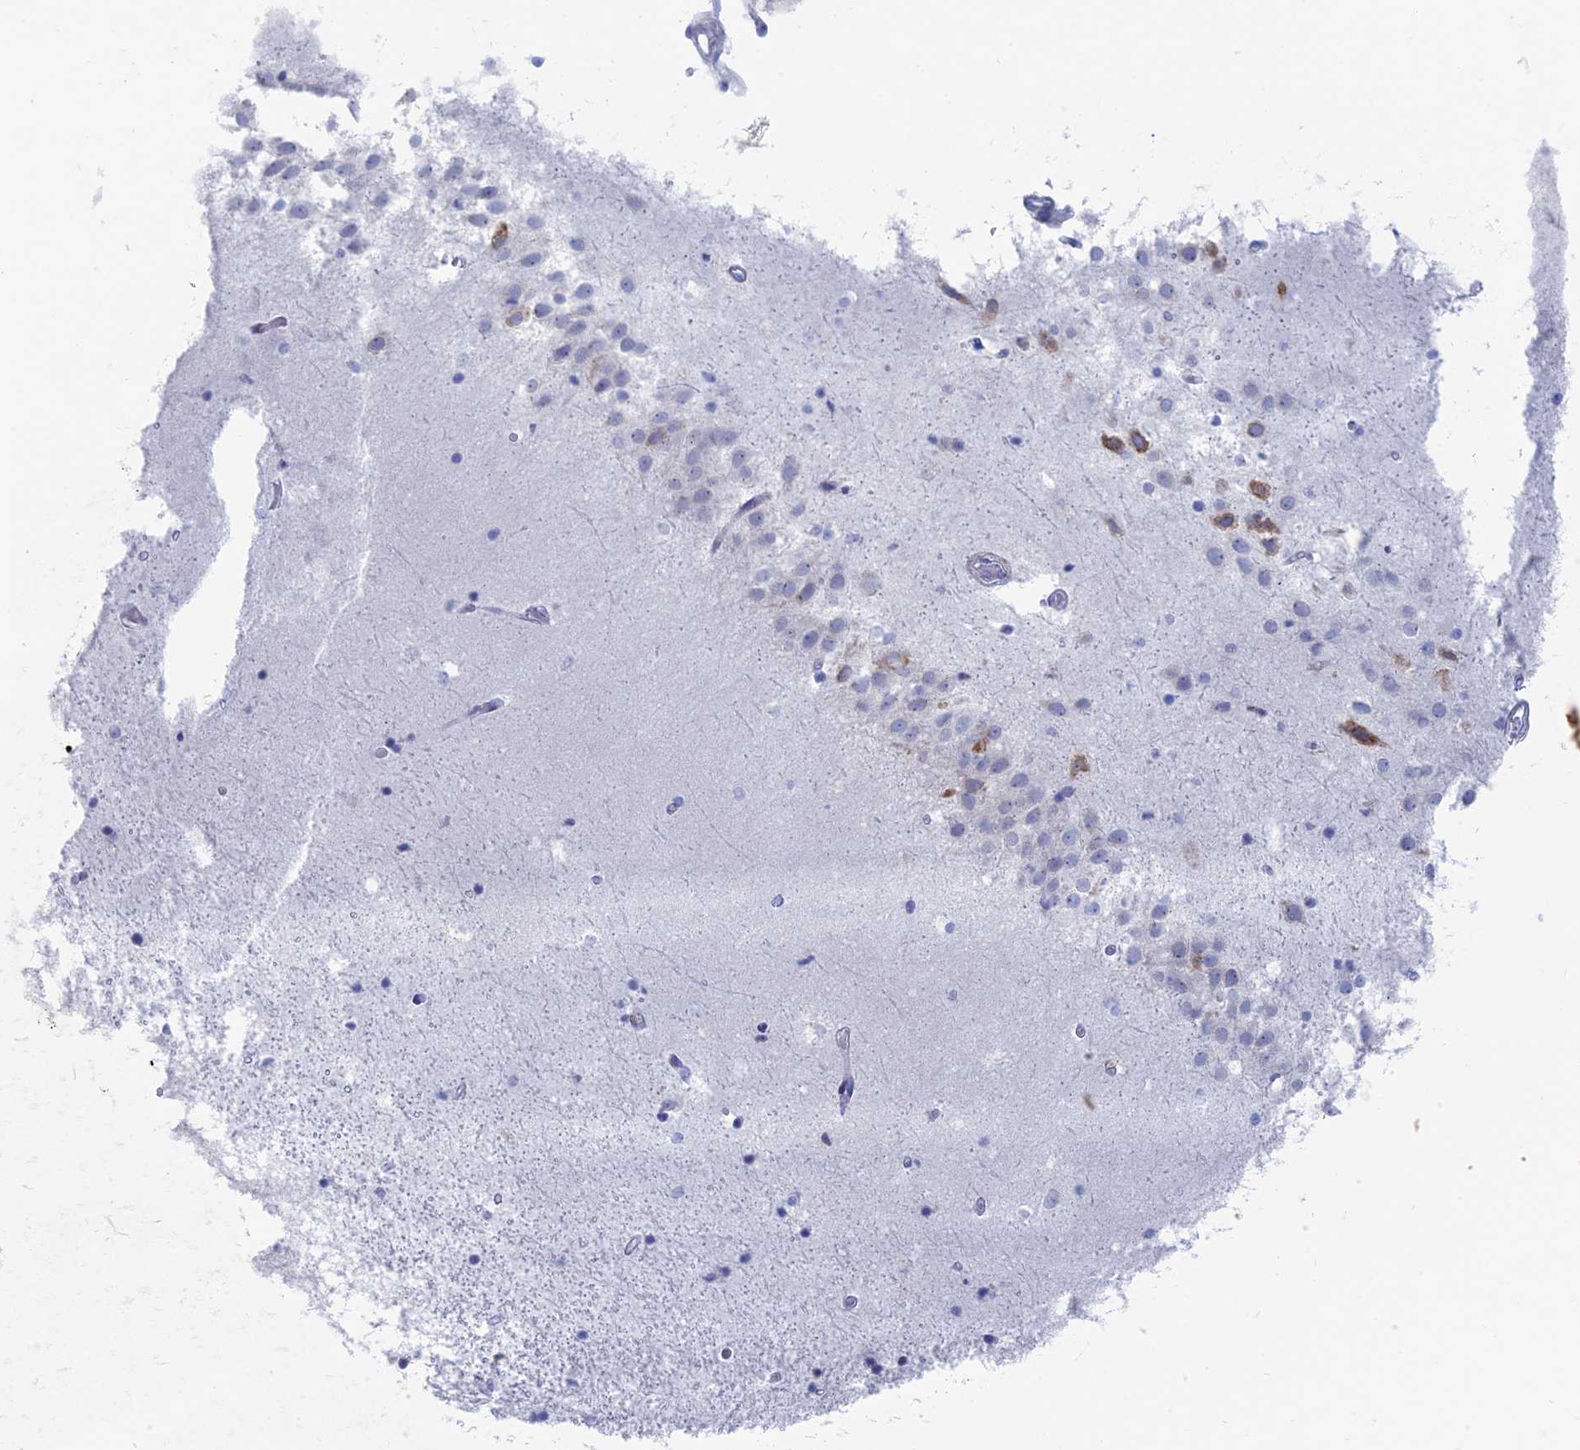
{"staining": {"intensity": "negative", "quantity": "none", "location": "none"}, "tissue": "hippocampus", "cell_type": "Glial cells", "image_type": "normal", "snomed": [{"axis": "morphology", "description": "Normal tissue, NOS"}, {"axis": "topography", "description": "Hippocampus"}], "caption": "Protein analysis of unremarkable hippocampus exhibits no significant staining in glial cells. Brightfield microscopy of immunohistochemistry (IHC) stained with DAB (3,3'-diaminobenzidine) (brown) and hematoxylin (blue), captured at high magnification.", "gene": "ALMS1", "patient": {"sex": "female", "age": 52}}